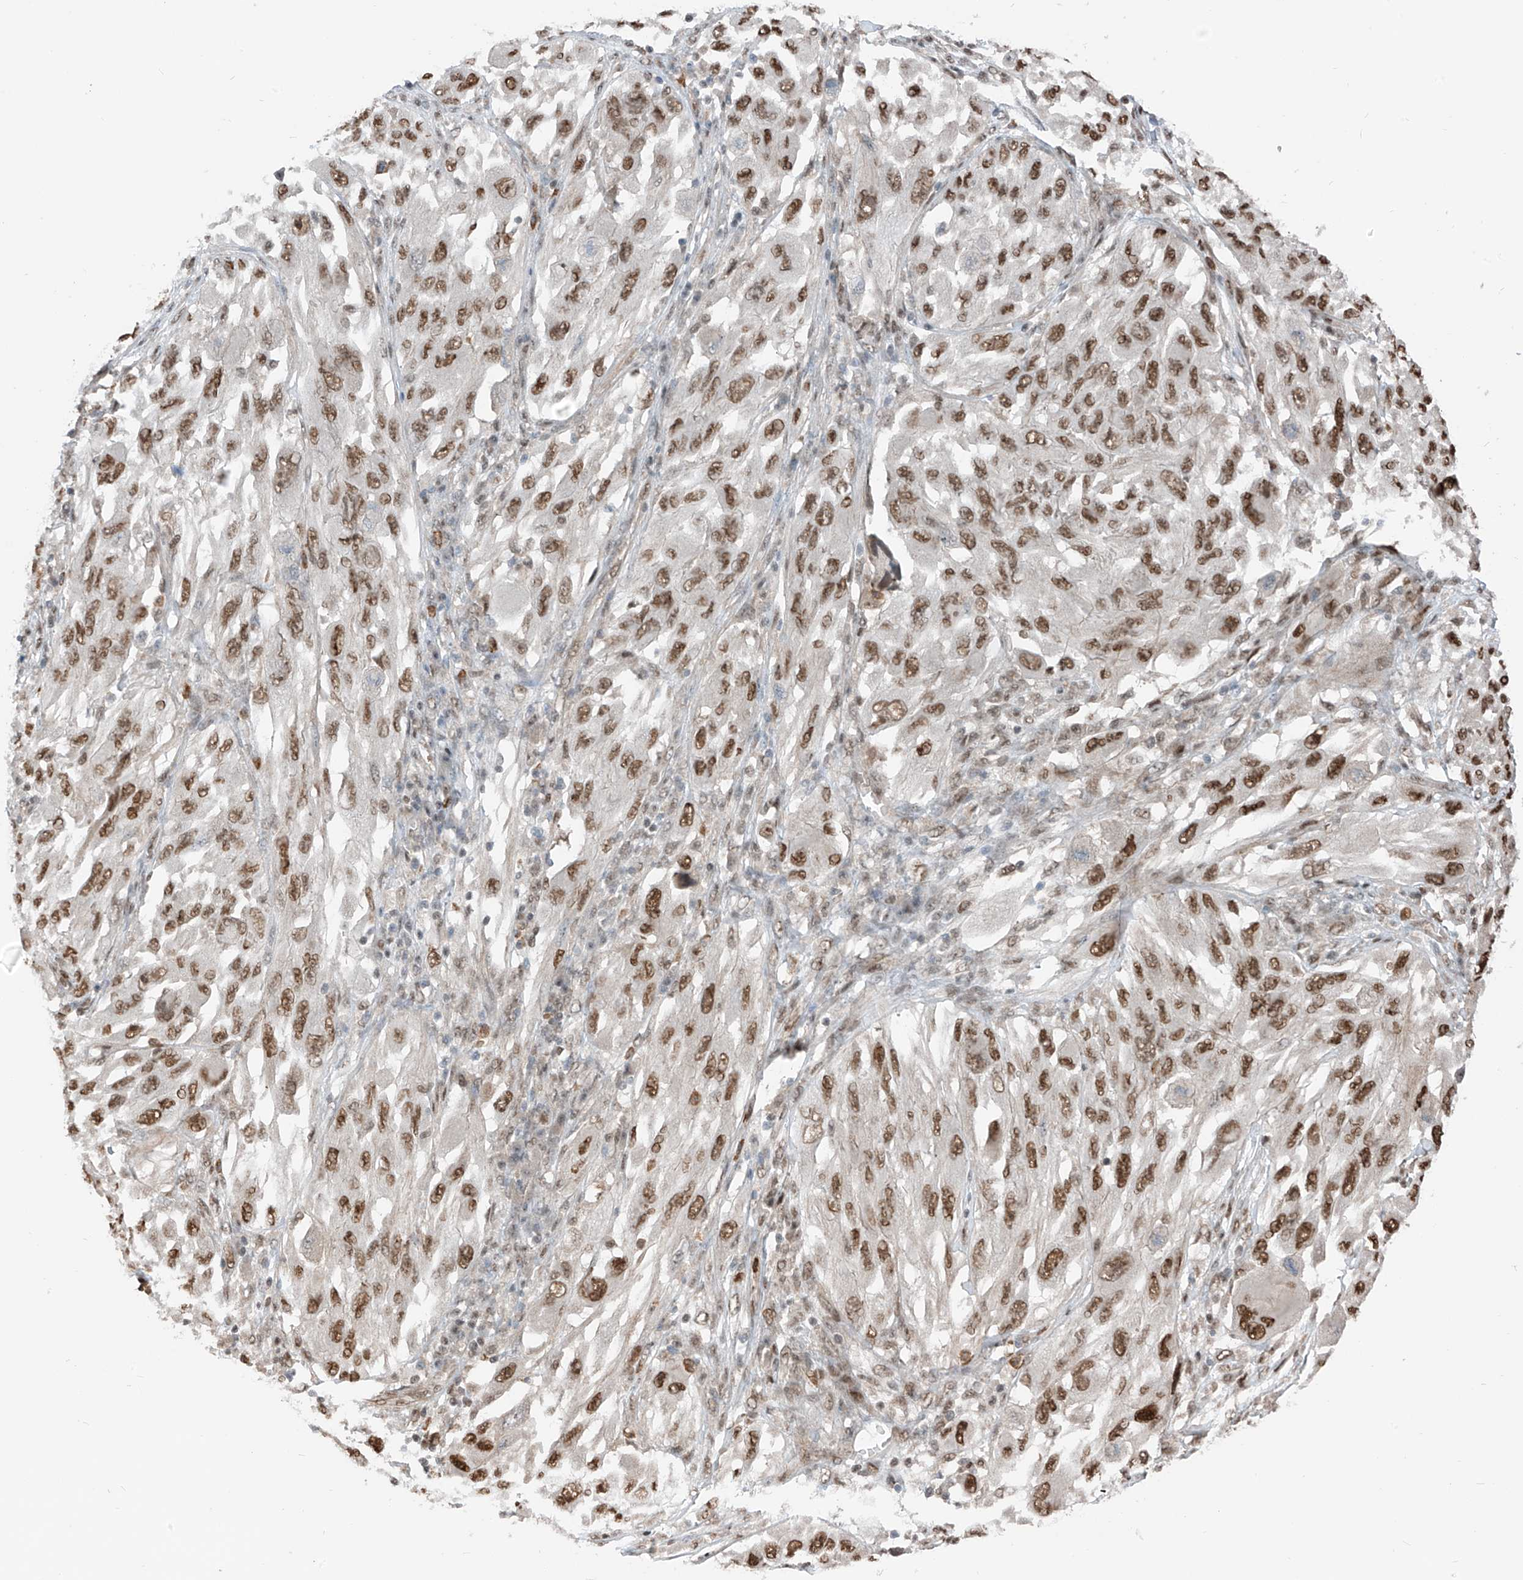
{"staining": {"intensity": "moderate", "quantity": ">75%", "location": "nuclear"}, "tissue": "melanoma", "cell_type": "Tumor cells", "image_type": "cancer", "snomed": [{"axis": "morphology", "description": "Malignant melanoma, NOS"}, {"axis": "topography", "description": "Skin"}], "caption": "Human malignant melanoma stained for a protein (brown) exhibits moderate nuclear positive staining in about >75% of tumor cells.", "gene": "RBP7", "patient": {"sex": "female", "age": 91}}